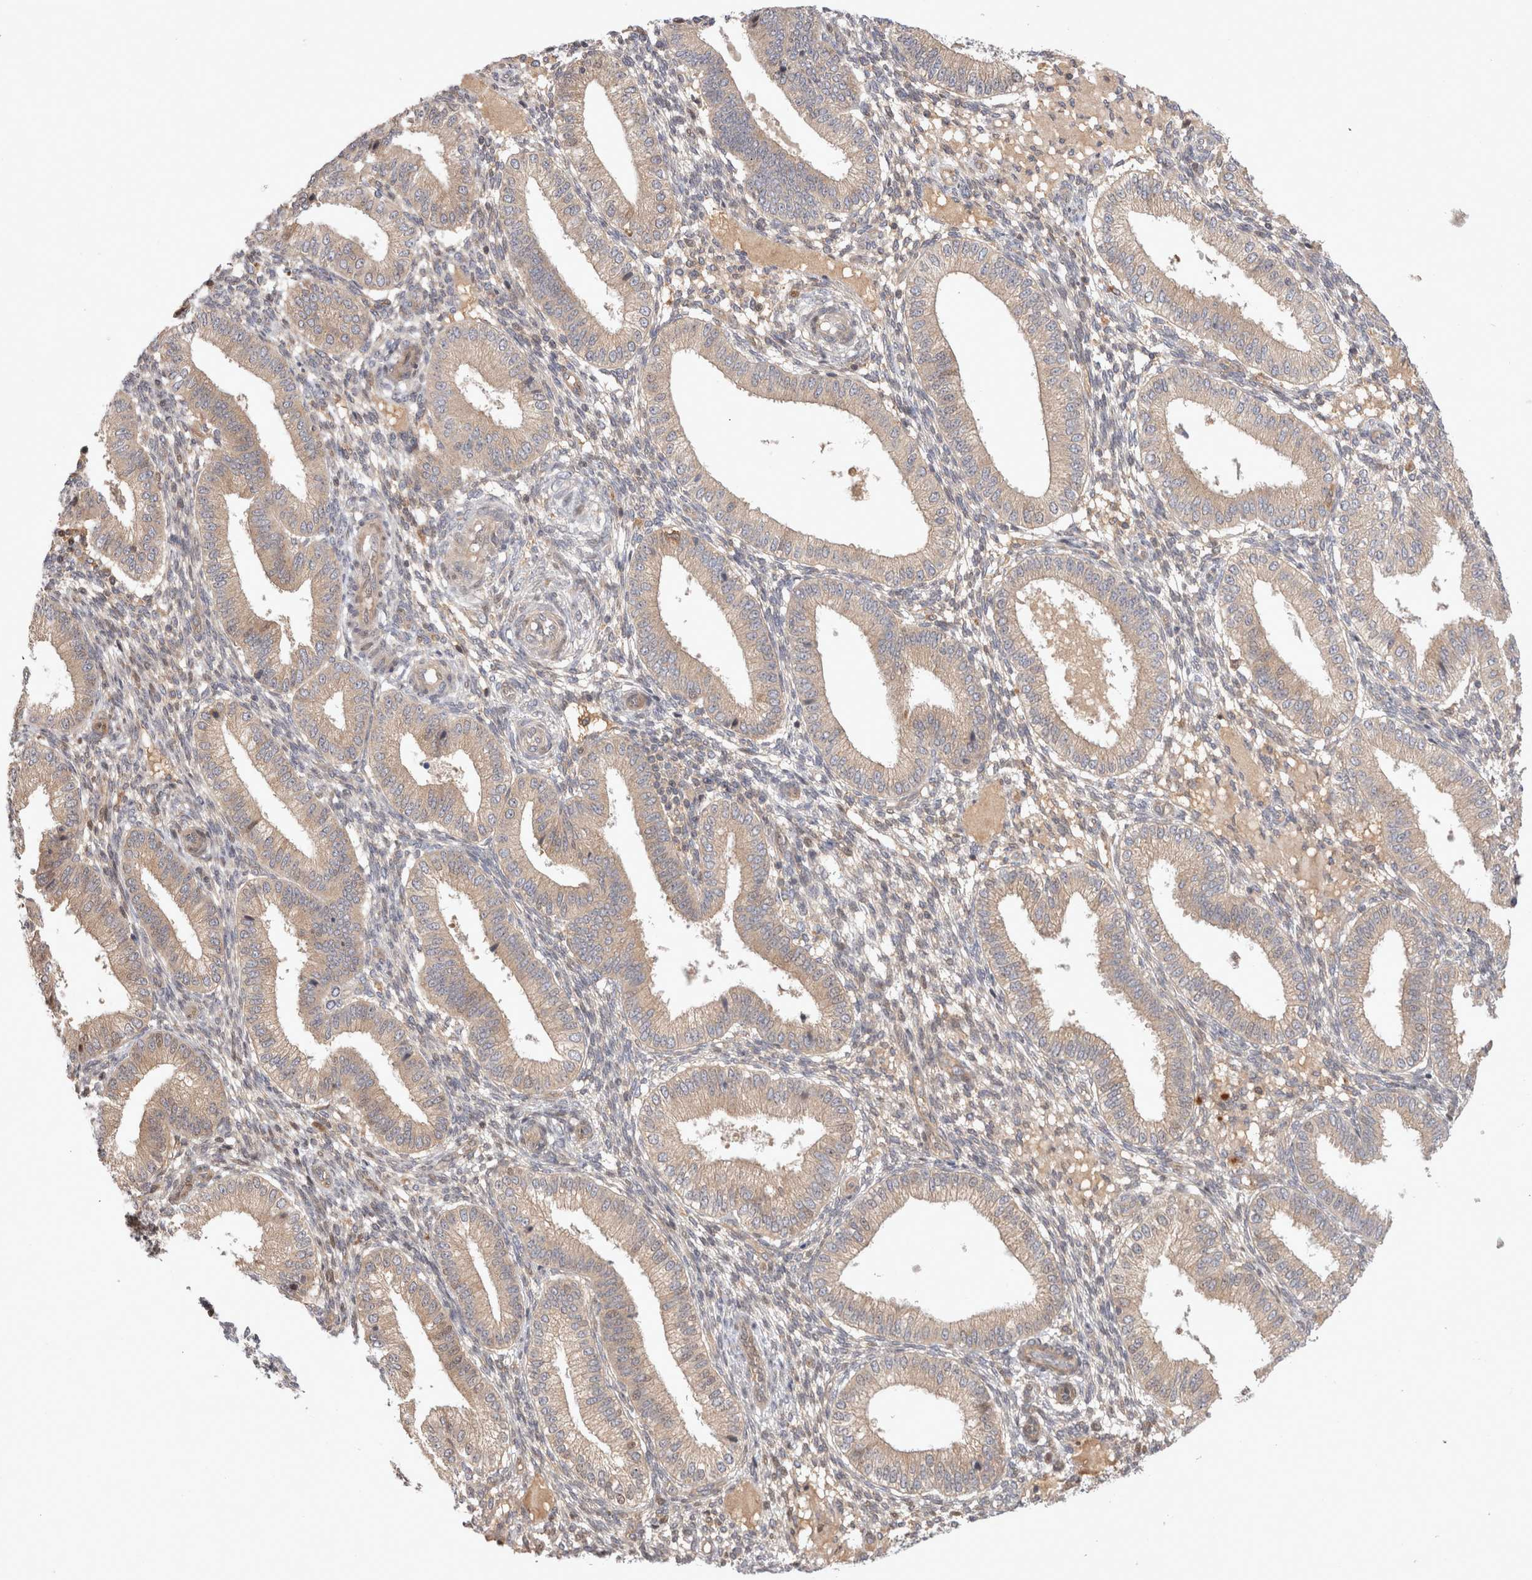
{"staining": {"intensity": "negative", "quantity": "none", "location": "none"}, "tissue": "endometrium", "cell_type": "Cells in endometrial stroma", "image_type": "normal", "snomed": [{"axis": "morphology", "description": "Normal tissue, NOS"}, {"axis": "topography", "description": "Endometrium"}], "caption": "DAB (3,3'-diaminobenzidine) immunohistochemical staining of unremarkable human endometrium shows no significant staining in cells in endometrial stroma.", "gene": "HTT", "patient": {"sex": "female", "age": 39}}